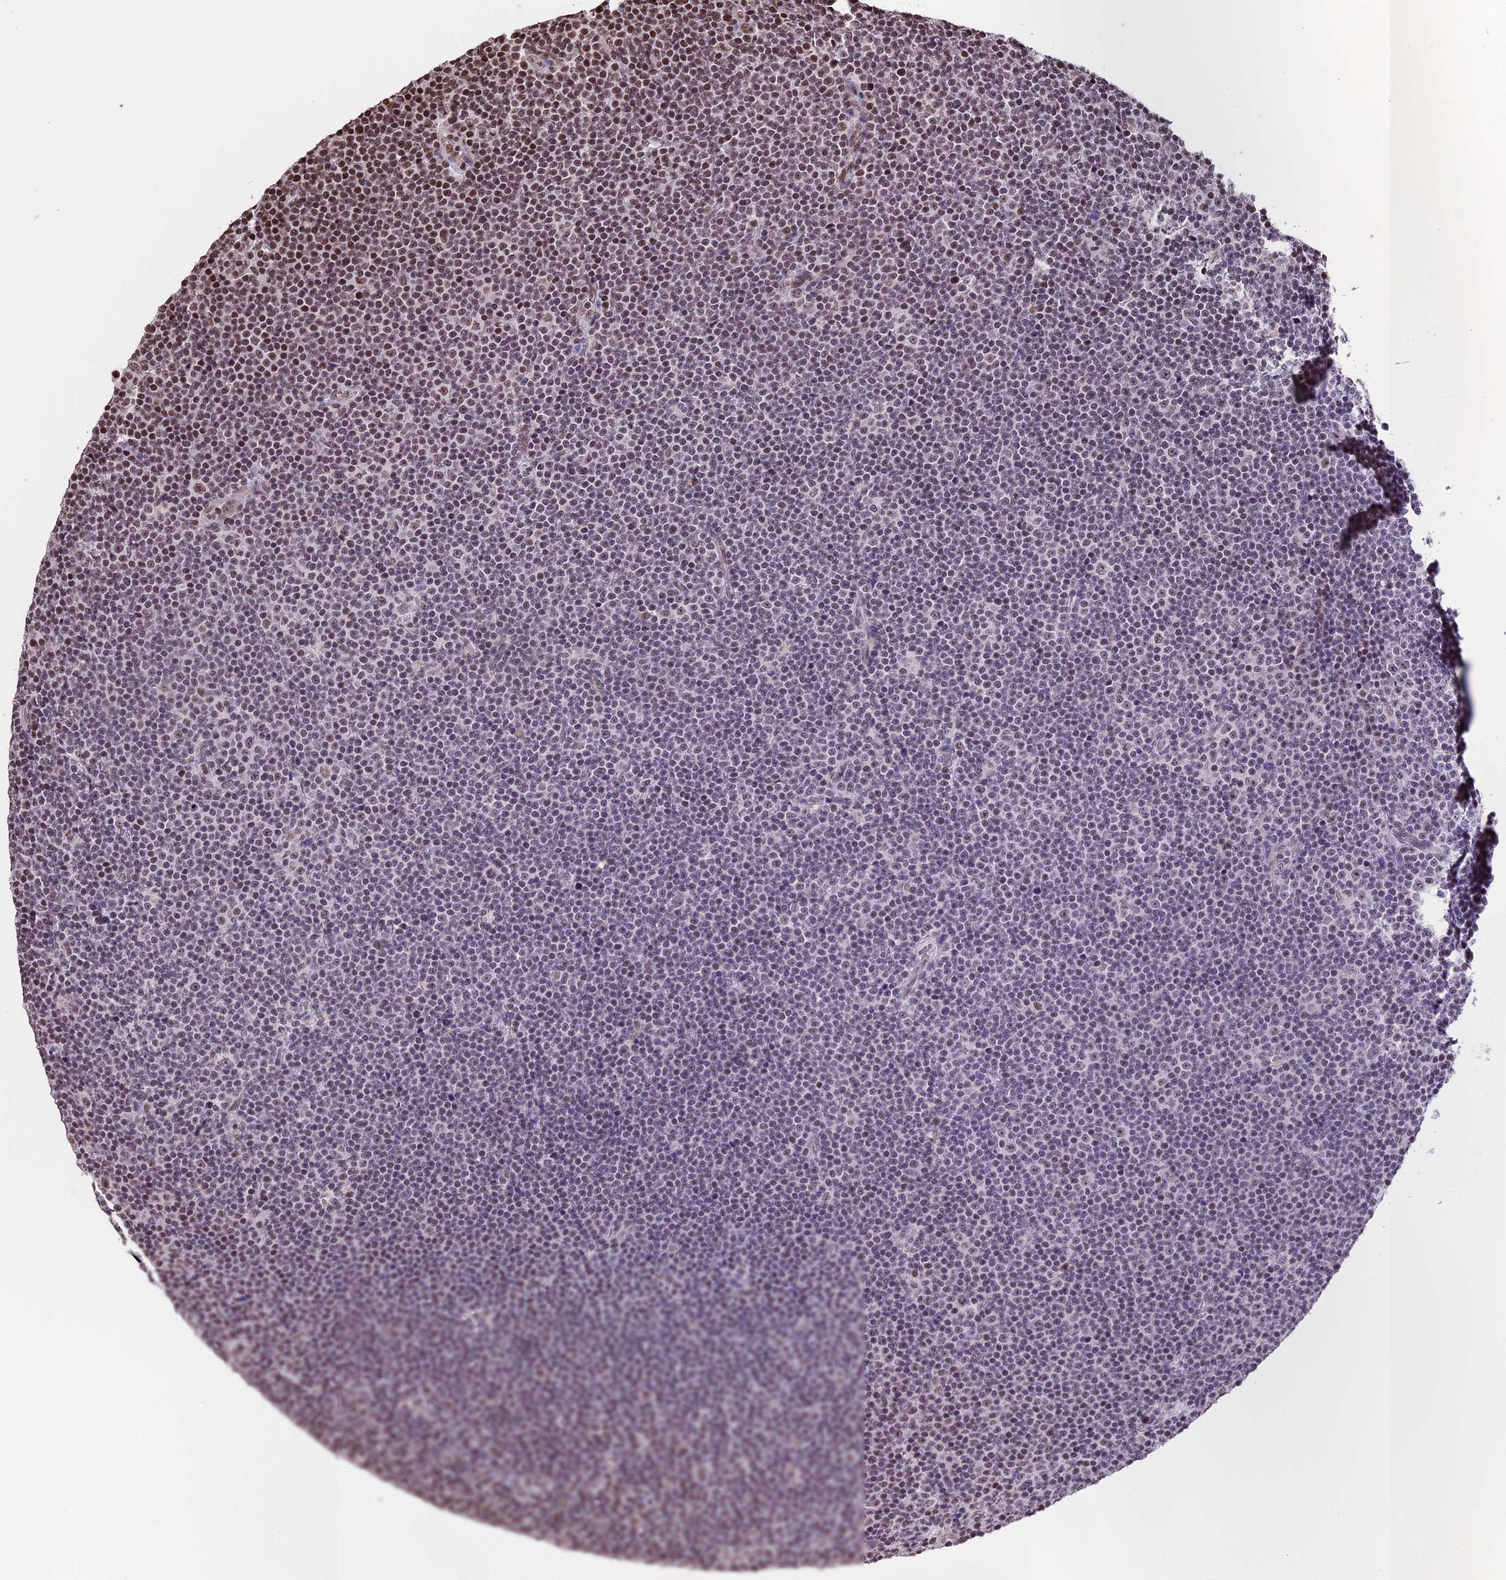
{"staining": {"intensity": "moderate", "quantity": "<25%", "location": "nuclear"}, "tissue": "lymphoma", "cell_type": "Tumor cells", "image_type": "cancer", "snomed": [{"axis": "morphology", "description": "Malignant lymphoma, non-Hodgkin's type, Low grade"}, {"axis": "topography", "description": "Lymph node"}], "caption": "Immunohistochemistry (IHC) of human lymphoma reveals low levels of moderate nuclear positivity in approximately <25% of tumor cells. Using DAB (brown) and hematoxylin (blue) stains, captured at high magnification using brightfield microscopy.", "gene": "POLR3E", "patient": {"sex": "female", "age": 67}}